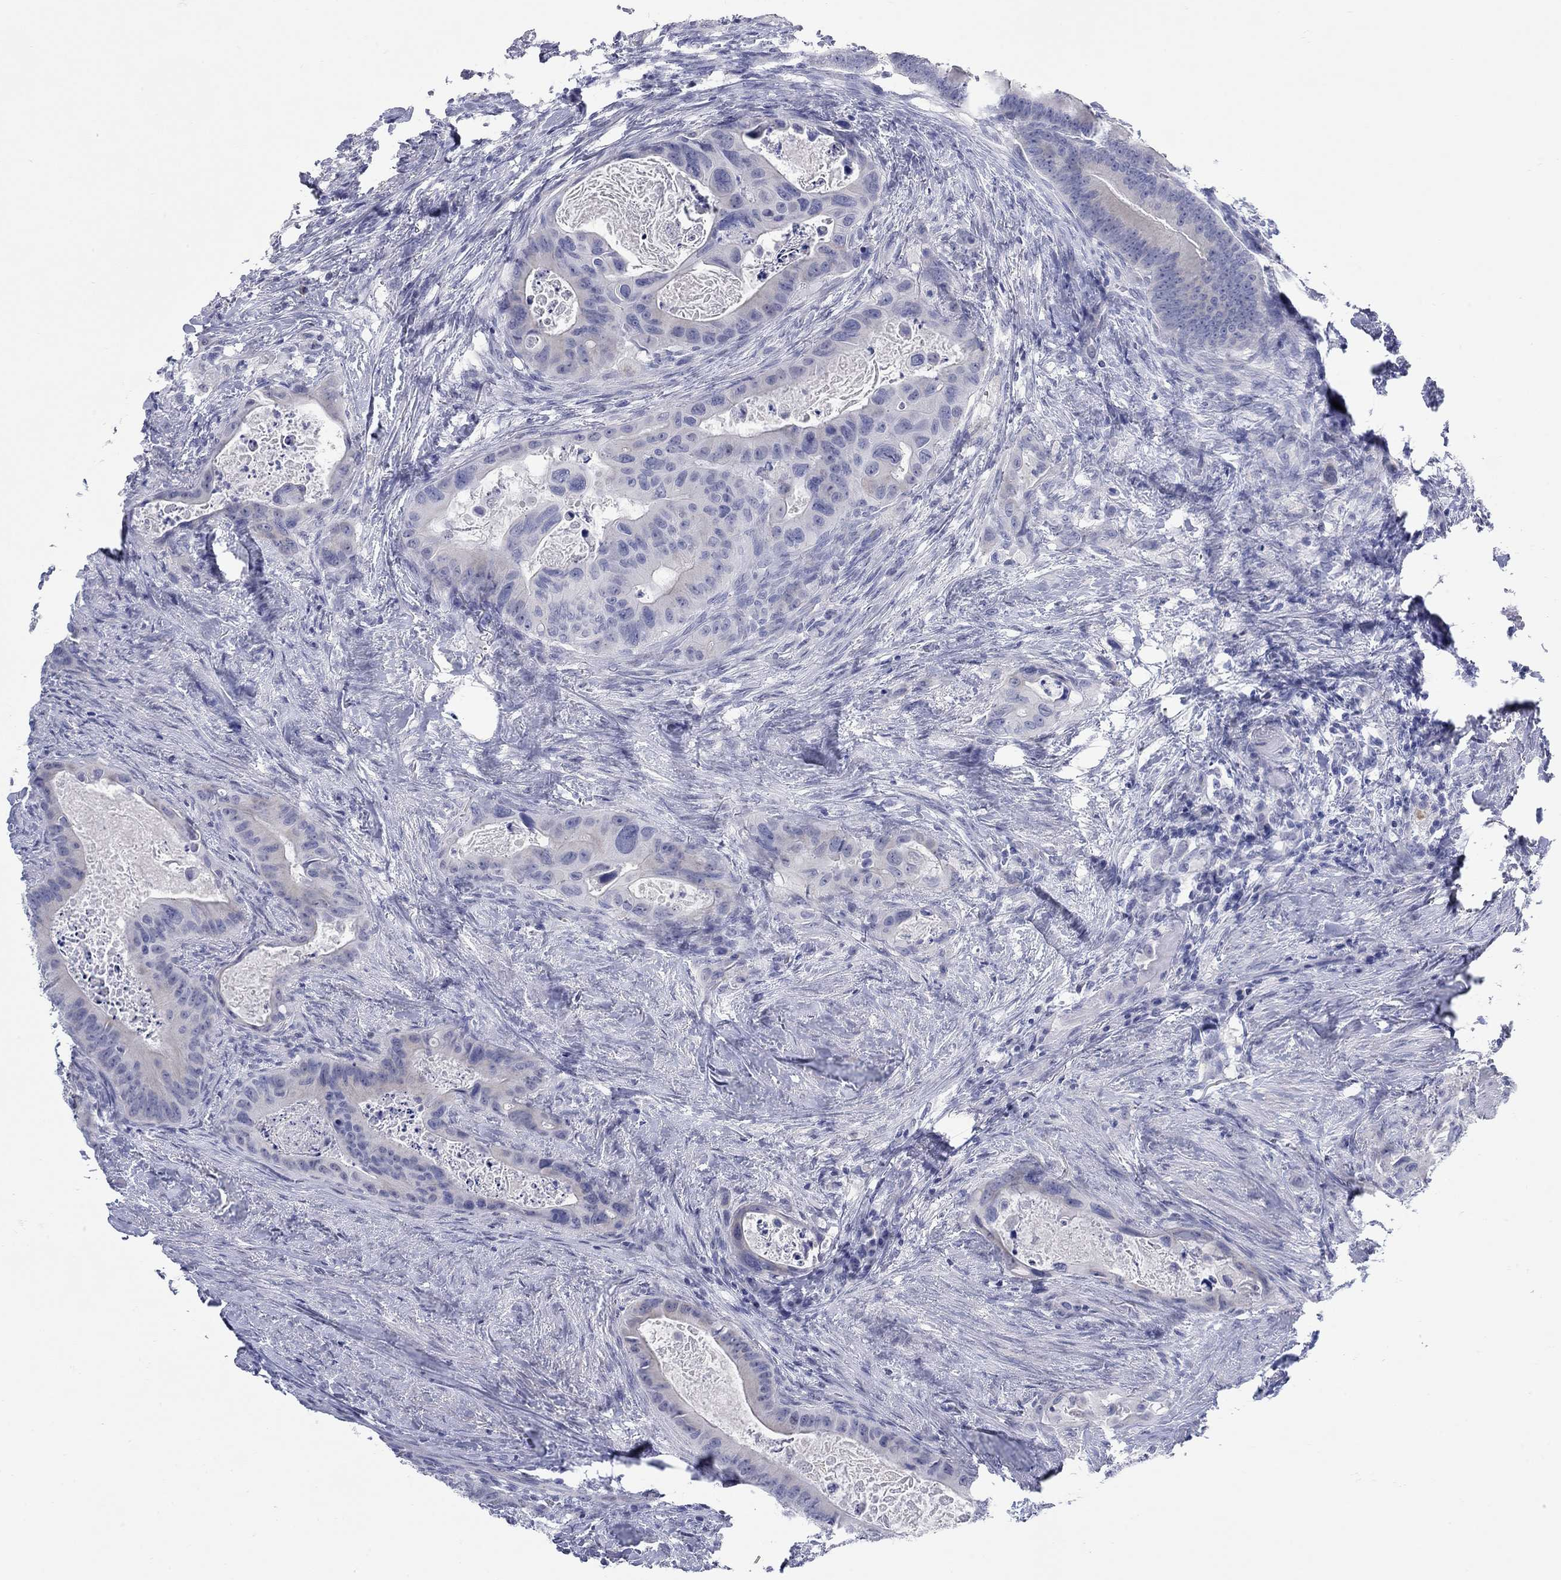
{"staining": {"intensity": "negative", "quantity": "none", "location": "none"}, "tissue": "colorectal cancer", "cell_type": "Tumor cells", "image_type": "cancer", "snomed": [{"axis": "morphology", "description": "Adenocarcinoma, NOS"}, {"axis": "topography", "description": "Rectum"}], "caption": "IHC photomicrograph of neoplastic tissue: colorectal cancer (adenocarcinoma) stained with DAB (3,3'-diaminobenzidine) shows no significant protein expression in tumor cells.", "gene": "WASF3", "patient": {"sex": "male", "age": 64}}